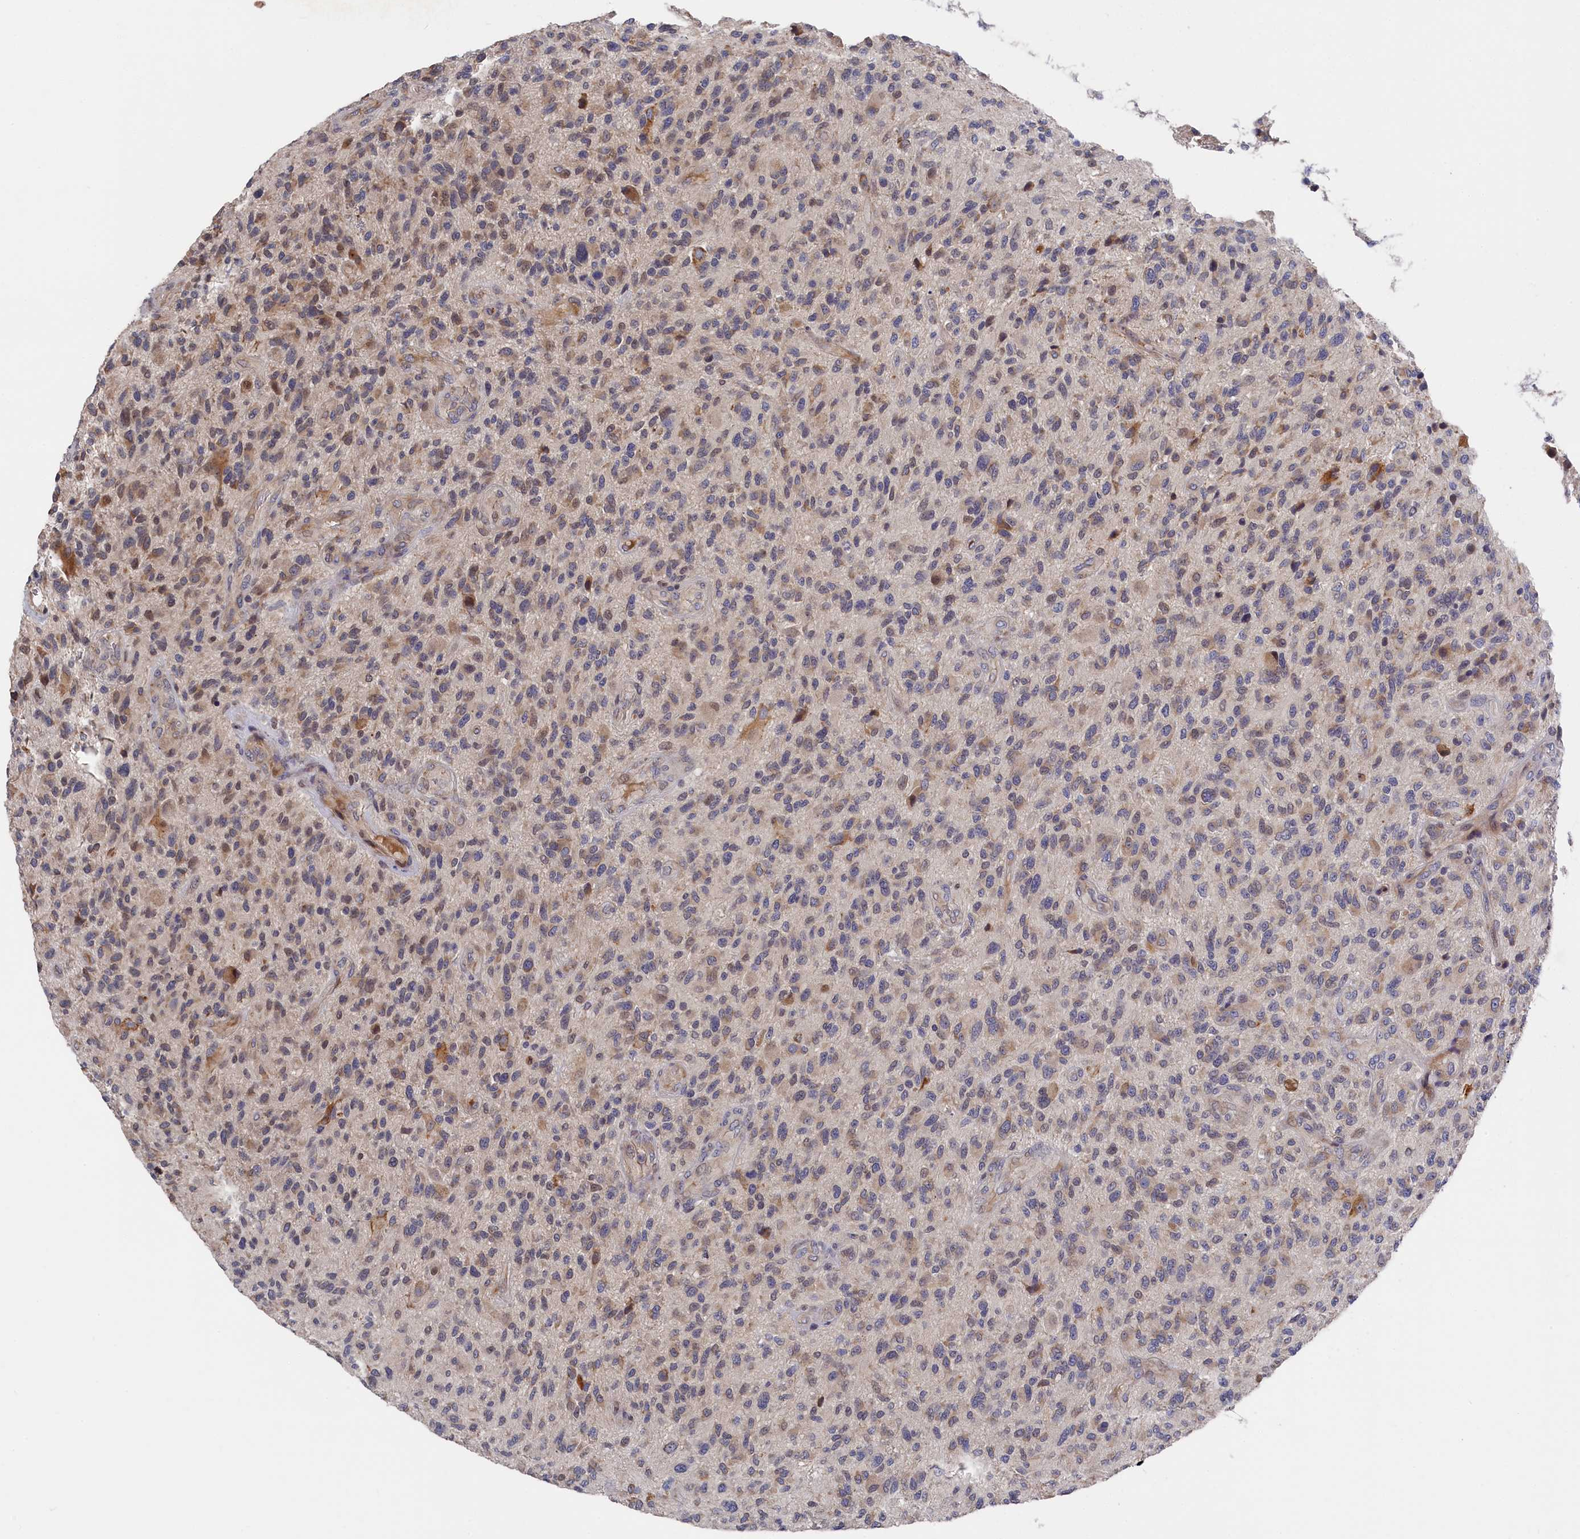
{"staining": {"intensity": "weak", "quantity": "25%-75%", "location": "cytoplasmic/membranous"}, "tissue": "glioma", "cell_type": "Tumor cells", "image_type": "cancer", "snomed": [{"axis": "morphology", "description": "Glioma, malignant, High grade"}, {"axis": "topography", "description": "Brain"}], "caption": "Immunohistochemistry image of neoplastic tissue: malignant high-grade glioma stained using IHC demonstrates low levels of weak protein expression localized specifically in the cytoplasmic/membranous of tumor cells, appearing as a cytoplasmic/membranous brown color.", "gene": "CYB5D2", "patient": {"sex": "male", "age": 47}}